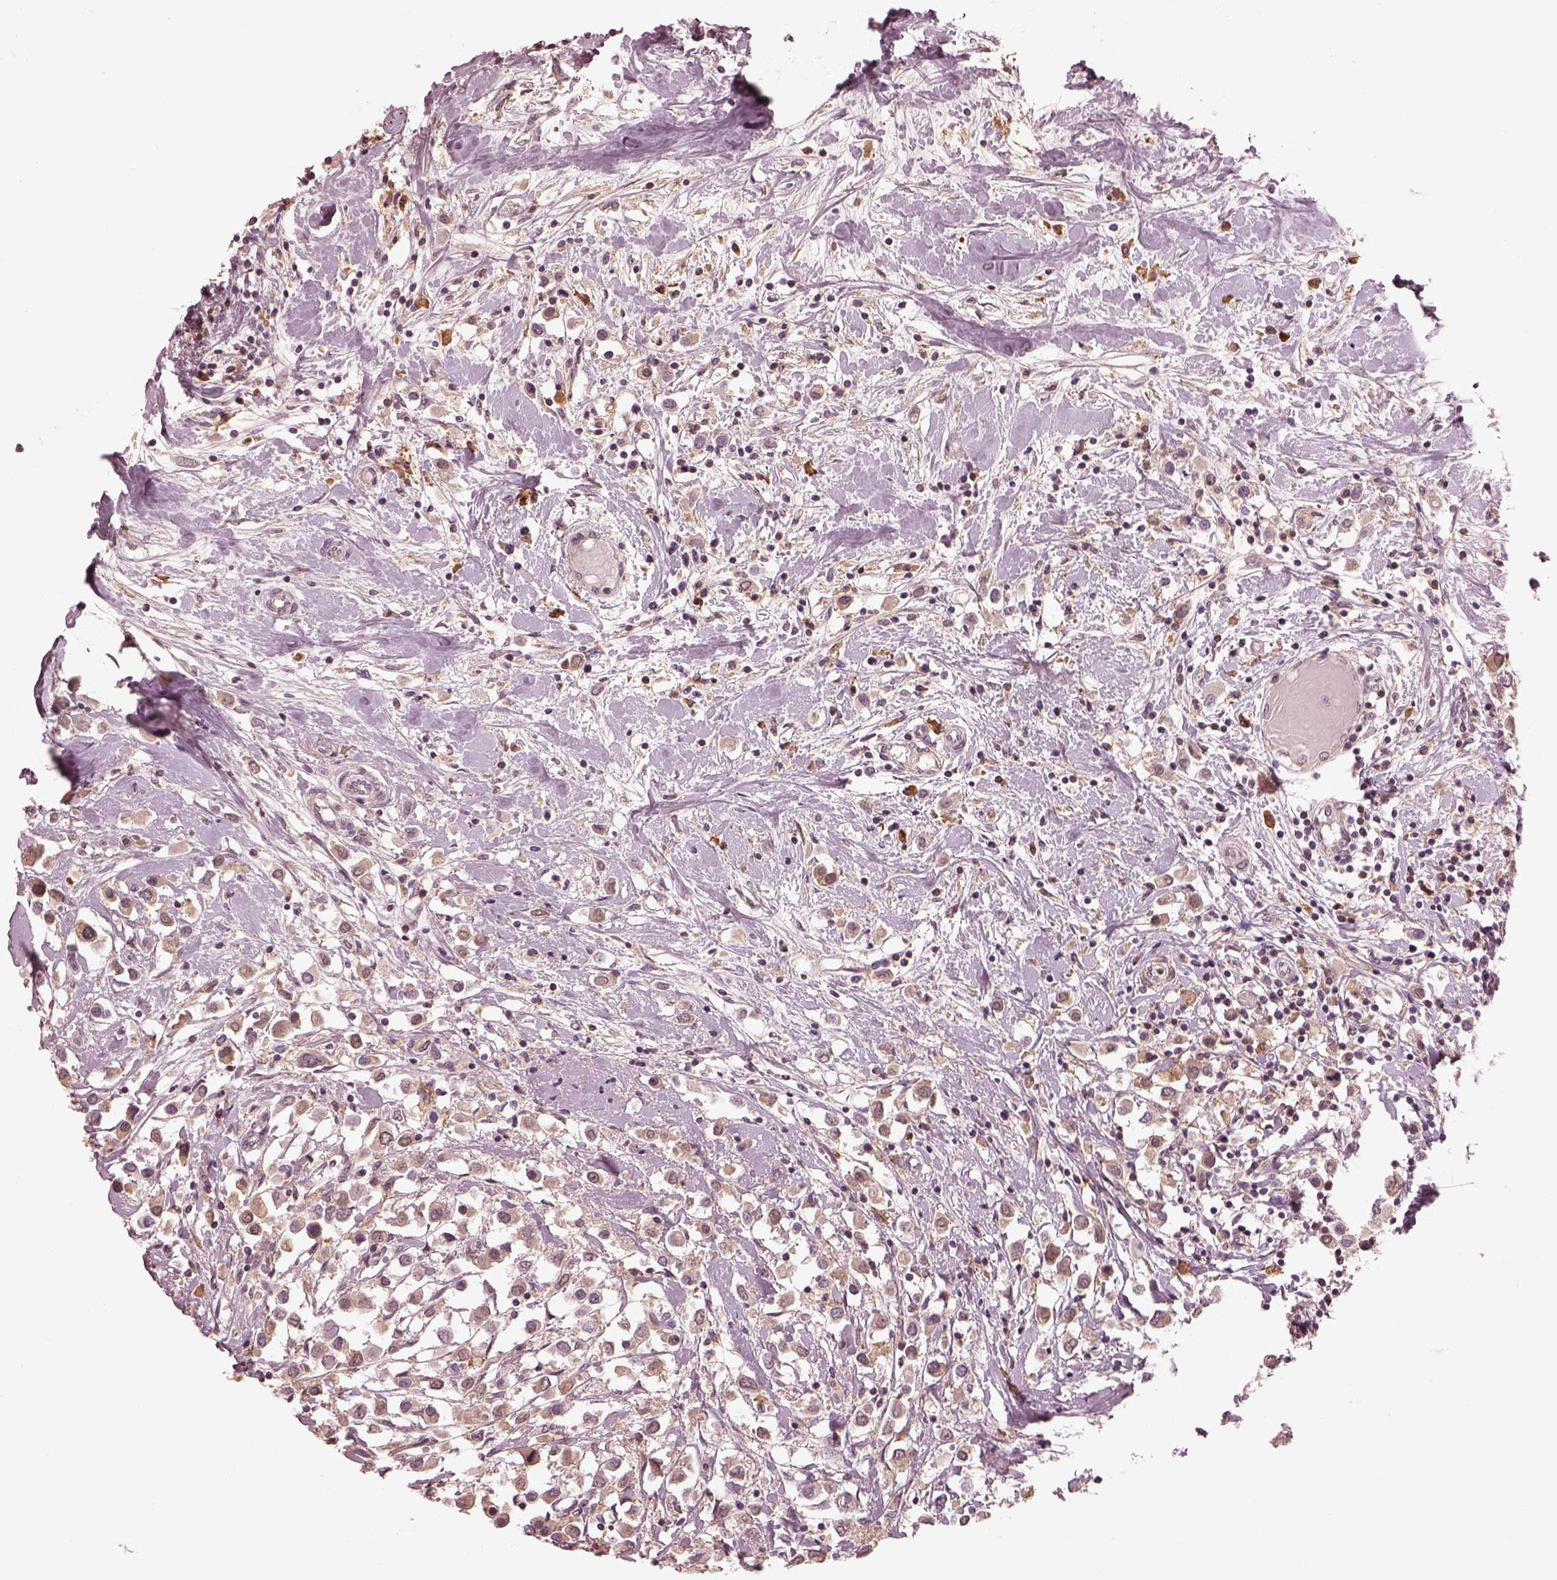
{"staining": {"intensity": "weak", "quantity": "<25%", "location": "cytoplasmic/membranous"}, "tissue": "breast cancer", "cell_type": "Tumor cells", "image_type": "cancer", "snomed": [{"axis": "morphology", "description": "Duct carcinoma"}, {"axis": "topography", "description": "Breast"}], "caption": "Immunohistochemical staining of breast cancer (invasive ductal carcinoma) exhibits no significant positivity in tumor cells. Nuclei are stained in blue.", "gene": "CALR3", "patient": {"sex": "female", "age": 61}}